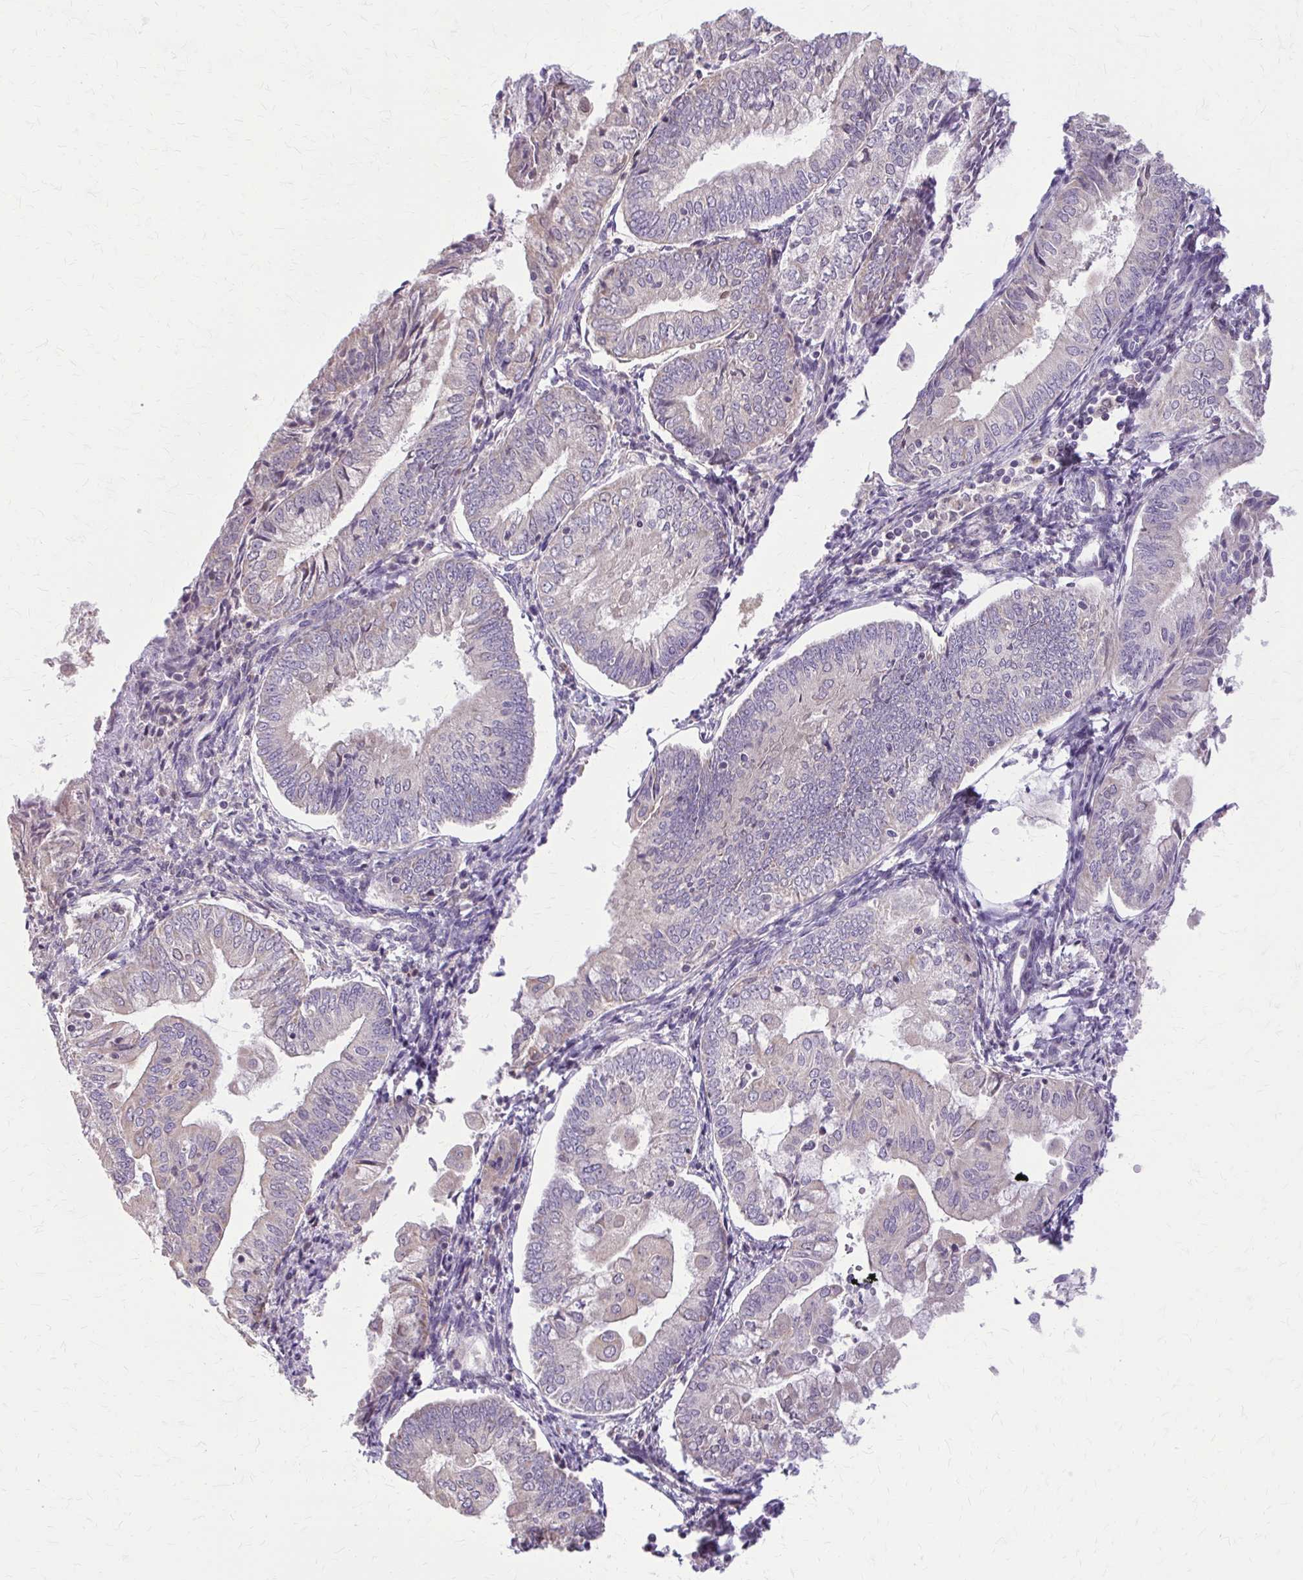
{"staining": {"intensity": "weak", "quantity": "25%-75%", "location": "cytoplasmic/membranous"}, "tissue": "endometrial cancer", "cell_type": "Tumor cells", "image_type": "cancer", "snomed": [{"axis": "morphology", "description": "Adenocarcinoma, NOS"}, {"axis": "topography", "description": "Endometrium"}], "caption": "Immunohistochemical staining of human endometrial cancer (adenocarcinoma) displays weak cytoplasmic/membranous protein positivity in approximately 25%-75% of tumor cells.", "gene": "NRBF2", "patient": {"sex": "female", "age": 55}}